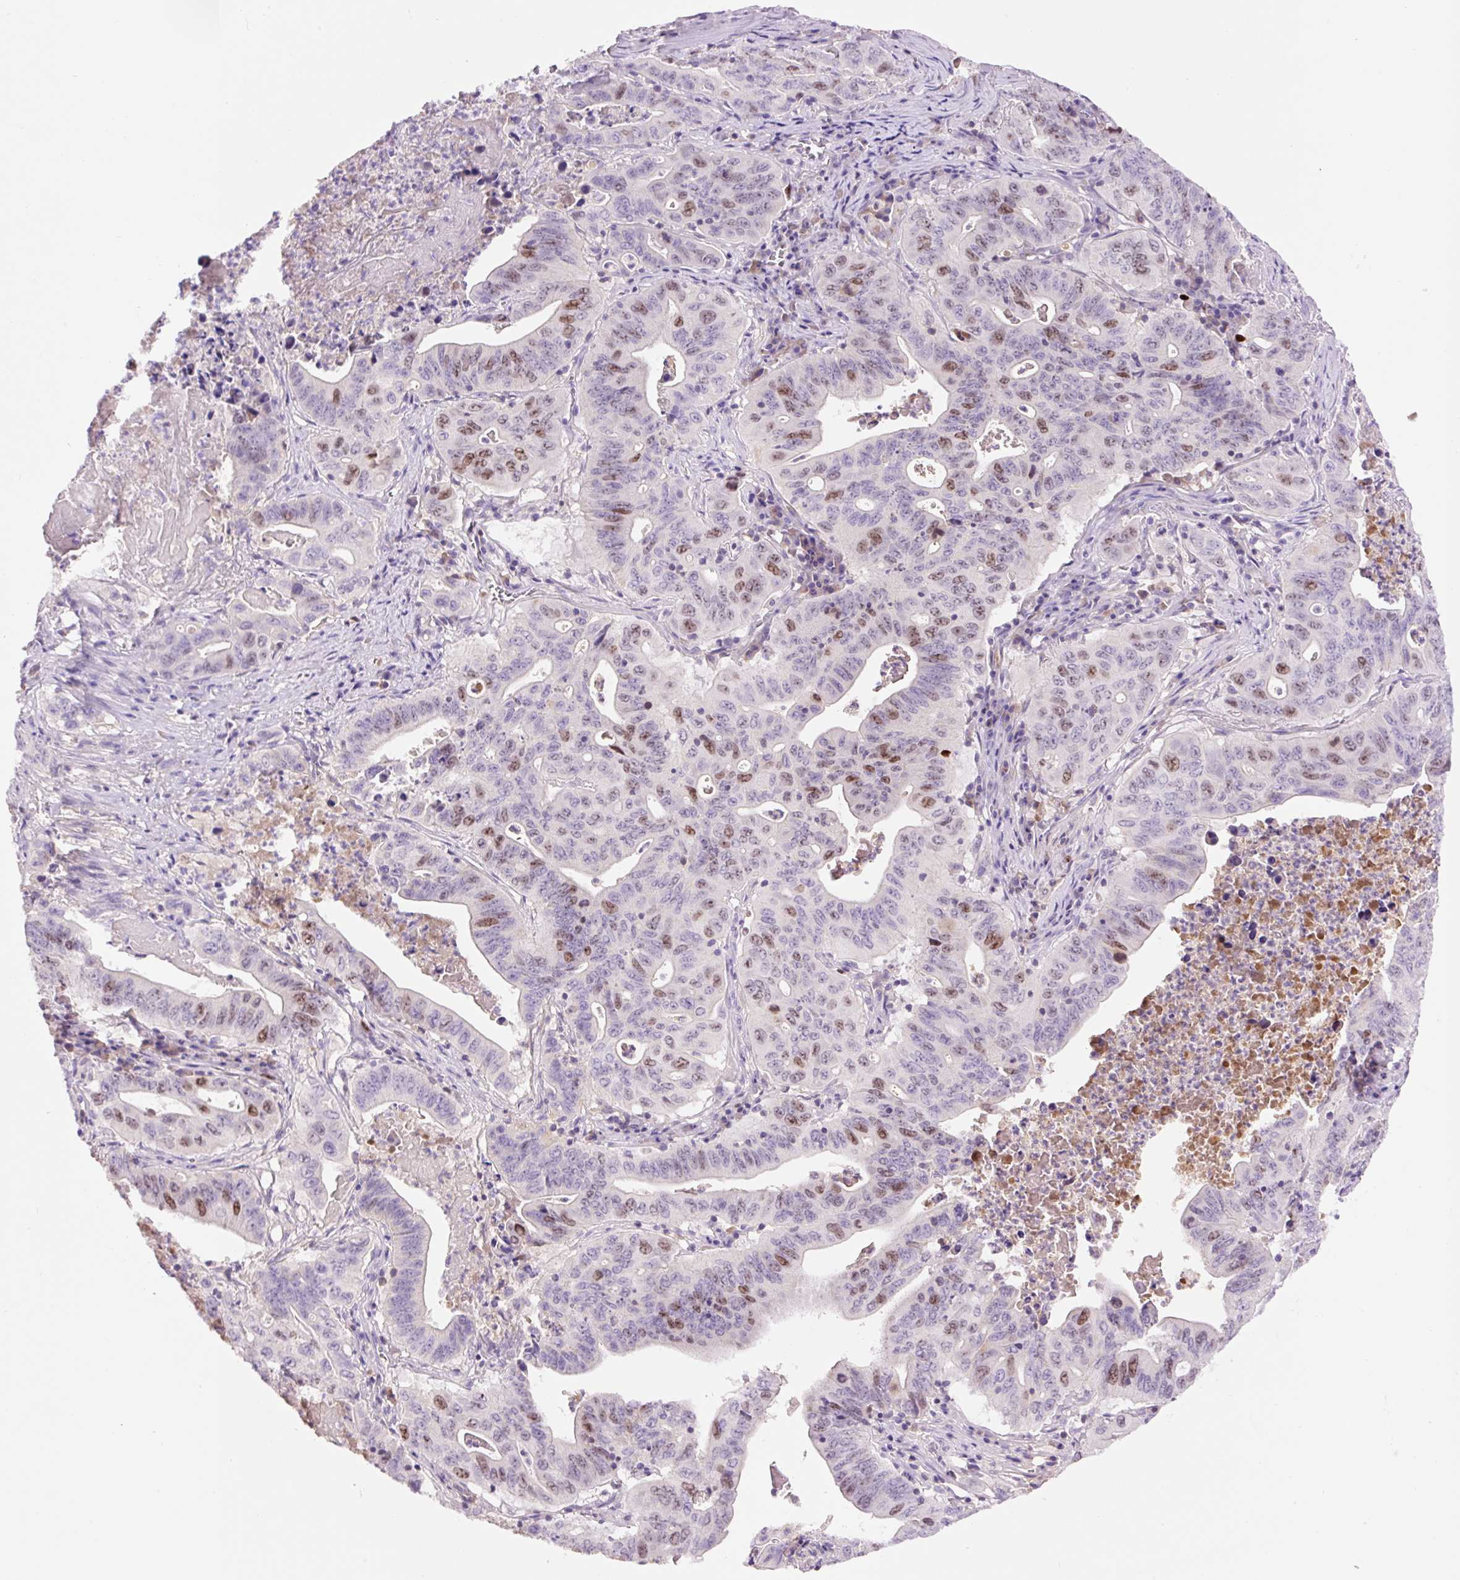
{"staining": {"intensity": "moderate", "quantity": "25%-75%", "location": "nuclear"}, "tissue": "lung cancer", "cell_type": "Tumor cells", "image_type": "cancer", "snomed": [{"axis": "morphology", "description": "Adenocarcinoma, NOS"}, {"axis": "topography", "description": "Lung"}], "caption": "Lung cancer (adenocarcinoma) stained for a protein exhibits moderate nuclear positivity in tumor cells.", "gene": "DPPA4", "patient": {"sex": "female", "age": 60}}